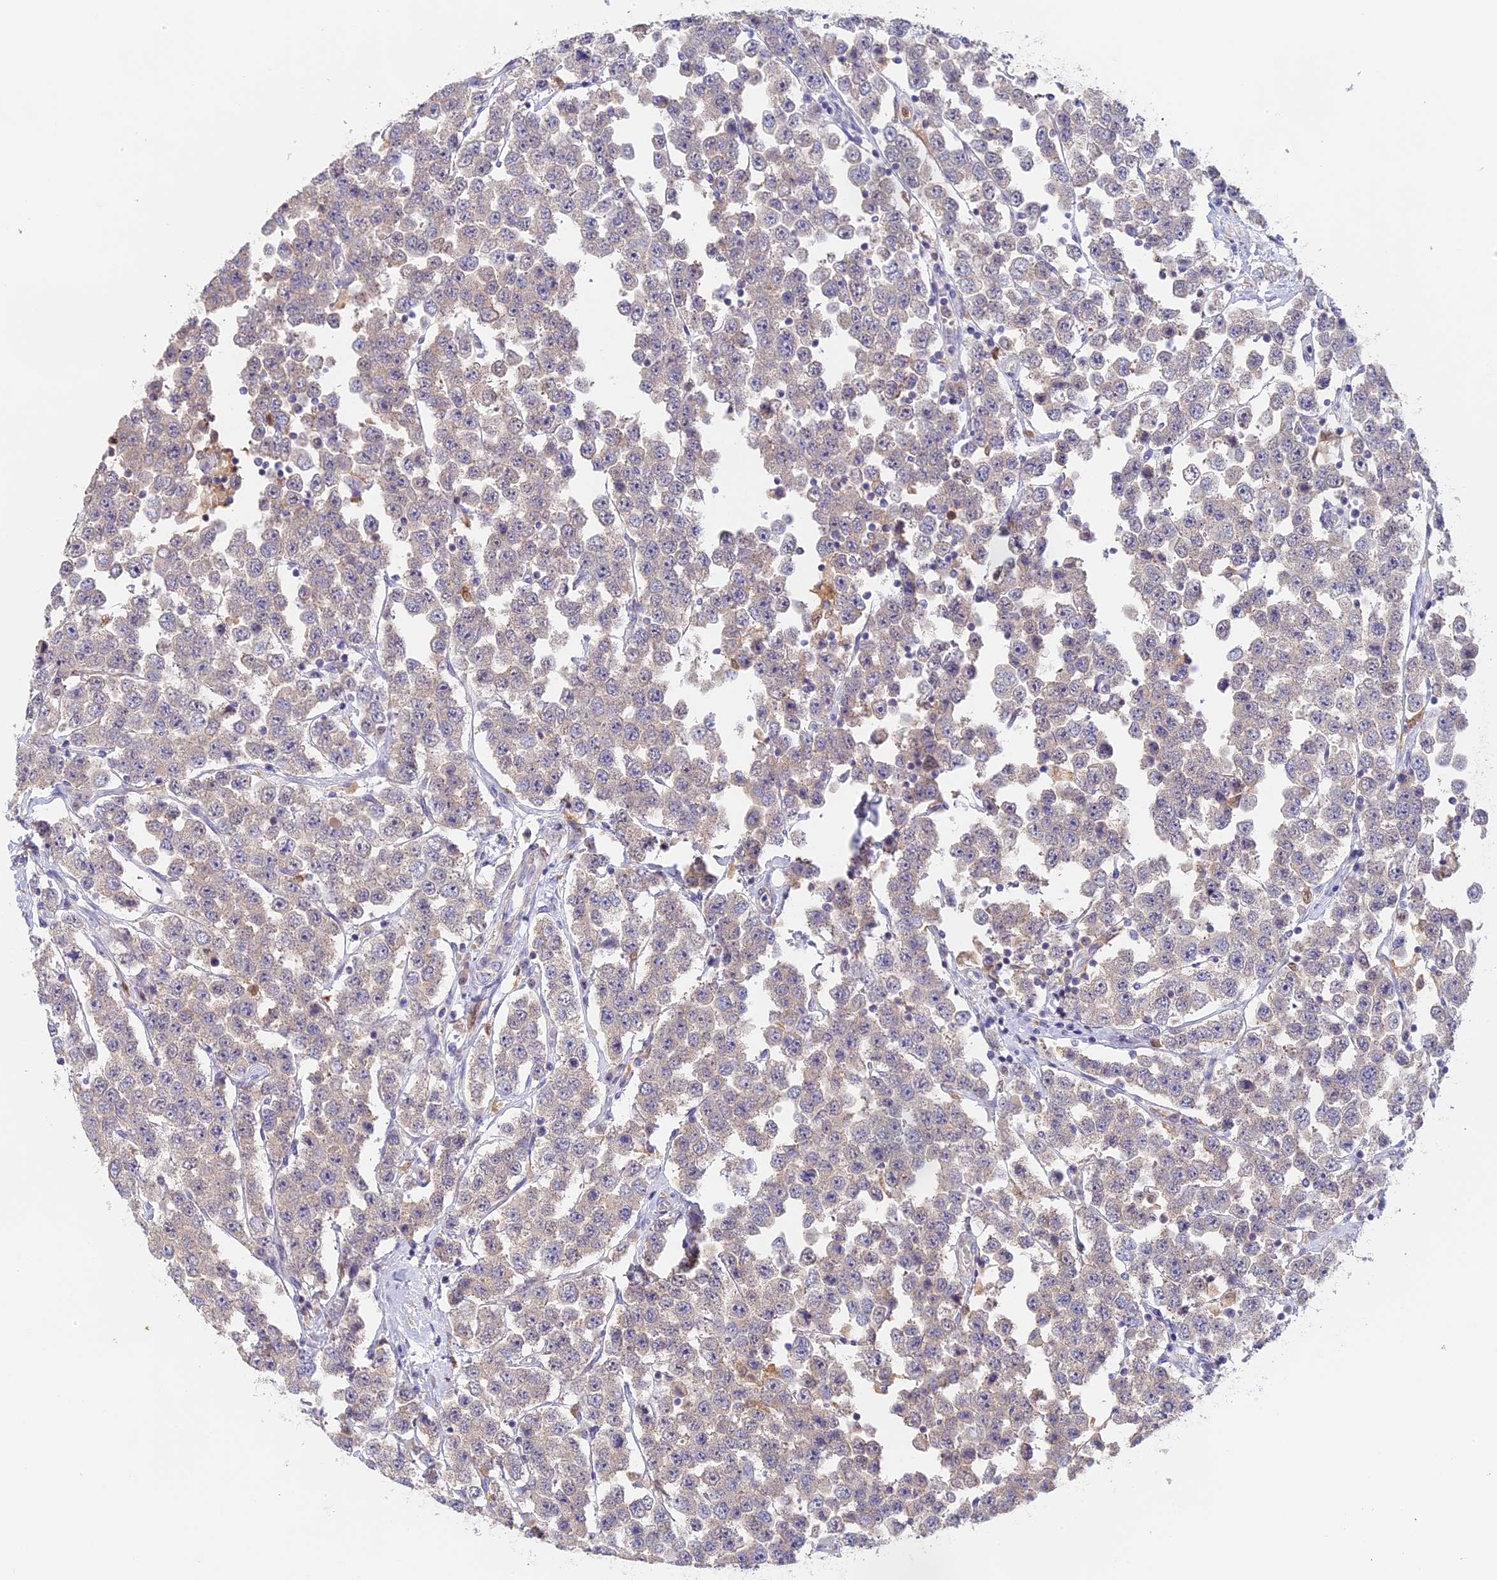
{"staining": {"intensity": "weak", "quantity": "<25%", "location": "cytoplasmic/membranous"}, "tissue": "testis cancer", "cell_type": "Tumor cells", "image_type": "cancer", "snomed": [{"axis": "morphology", "description": "Seminoma, NOS"}, {"axis": "topography", "description": "Testis"}], "caption": "Immunohistochemistry micrograph of neoplastic tissue: human seminoma (testis) stained with DAB reveals no significant protein positivity in tumor cells.", "gene": "NCF4", "patient": {"sex": "male", "age": 28}}